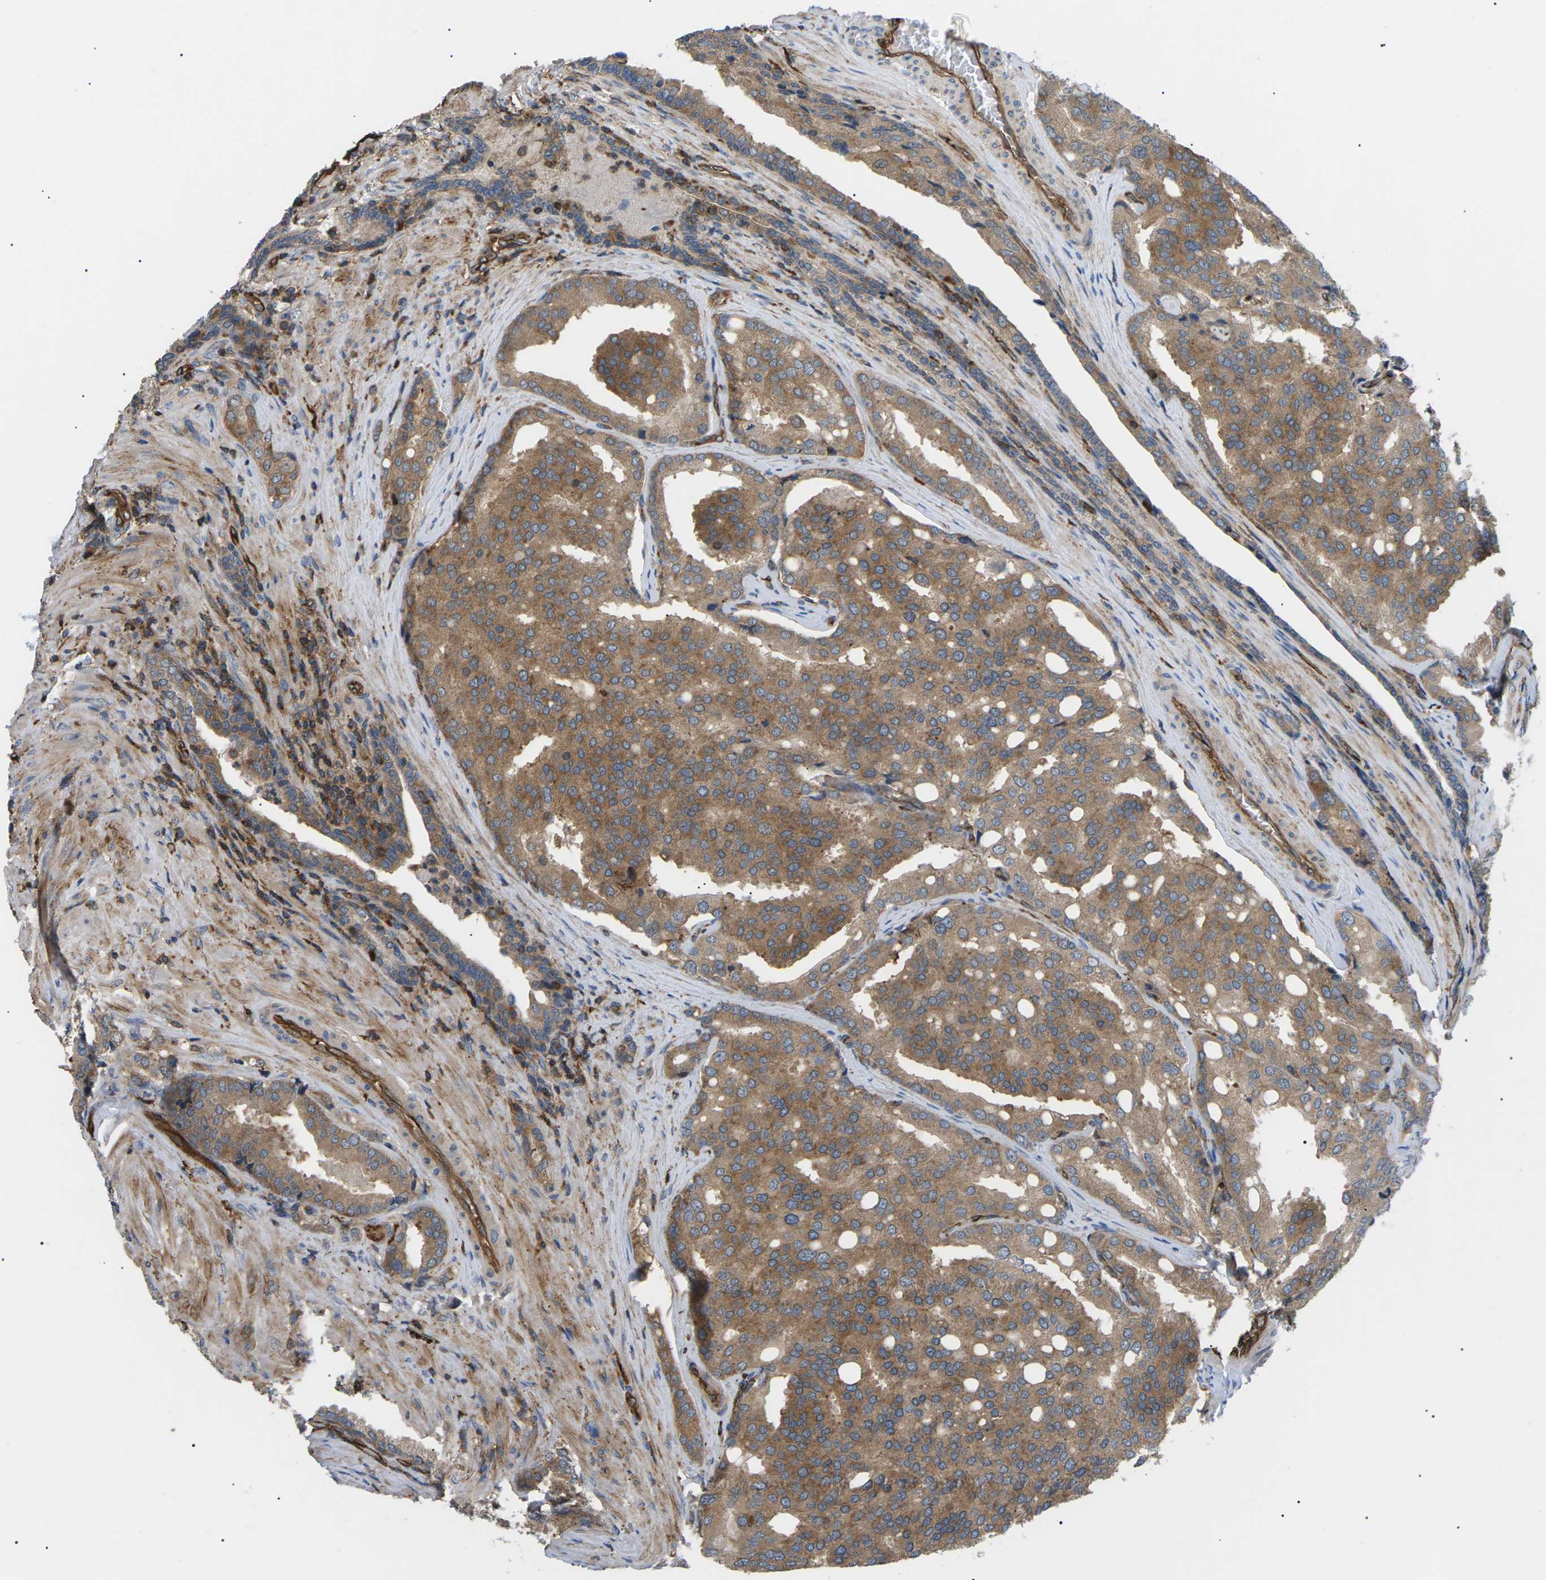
{"staining": {"intensity": "moderate", "quantity": ">75%", "location": "cytoplasmic/membranous"}, "tissue": "prostate cancer", "cell_type": "Tumor cells", "image_type": "cancer", "snomed": [{"axis": "morphology", "description": "Adenocarcinoma, High grade"}, {"axis": "topography", "description": "Prostate"}], "caption": "Immunohistochemistry (IHC) of prostate cancer reveals medium levels of moderate cytoplasmic/membranous expression in about >75% of tumor cells.", "gene": "TMTC4", "patient": {"sex": "male", "age": 50}}